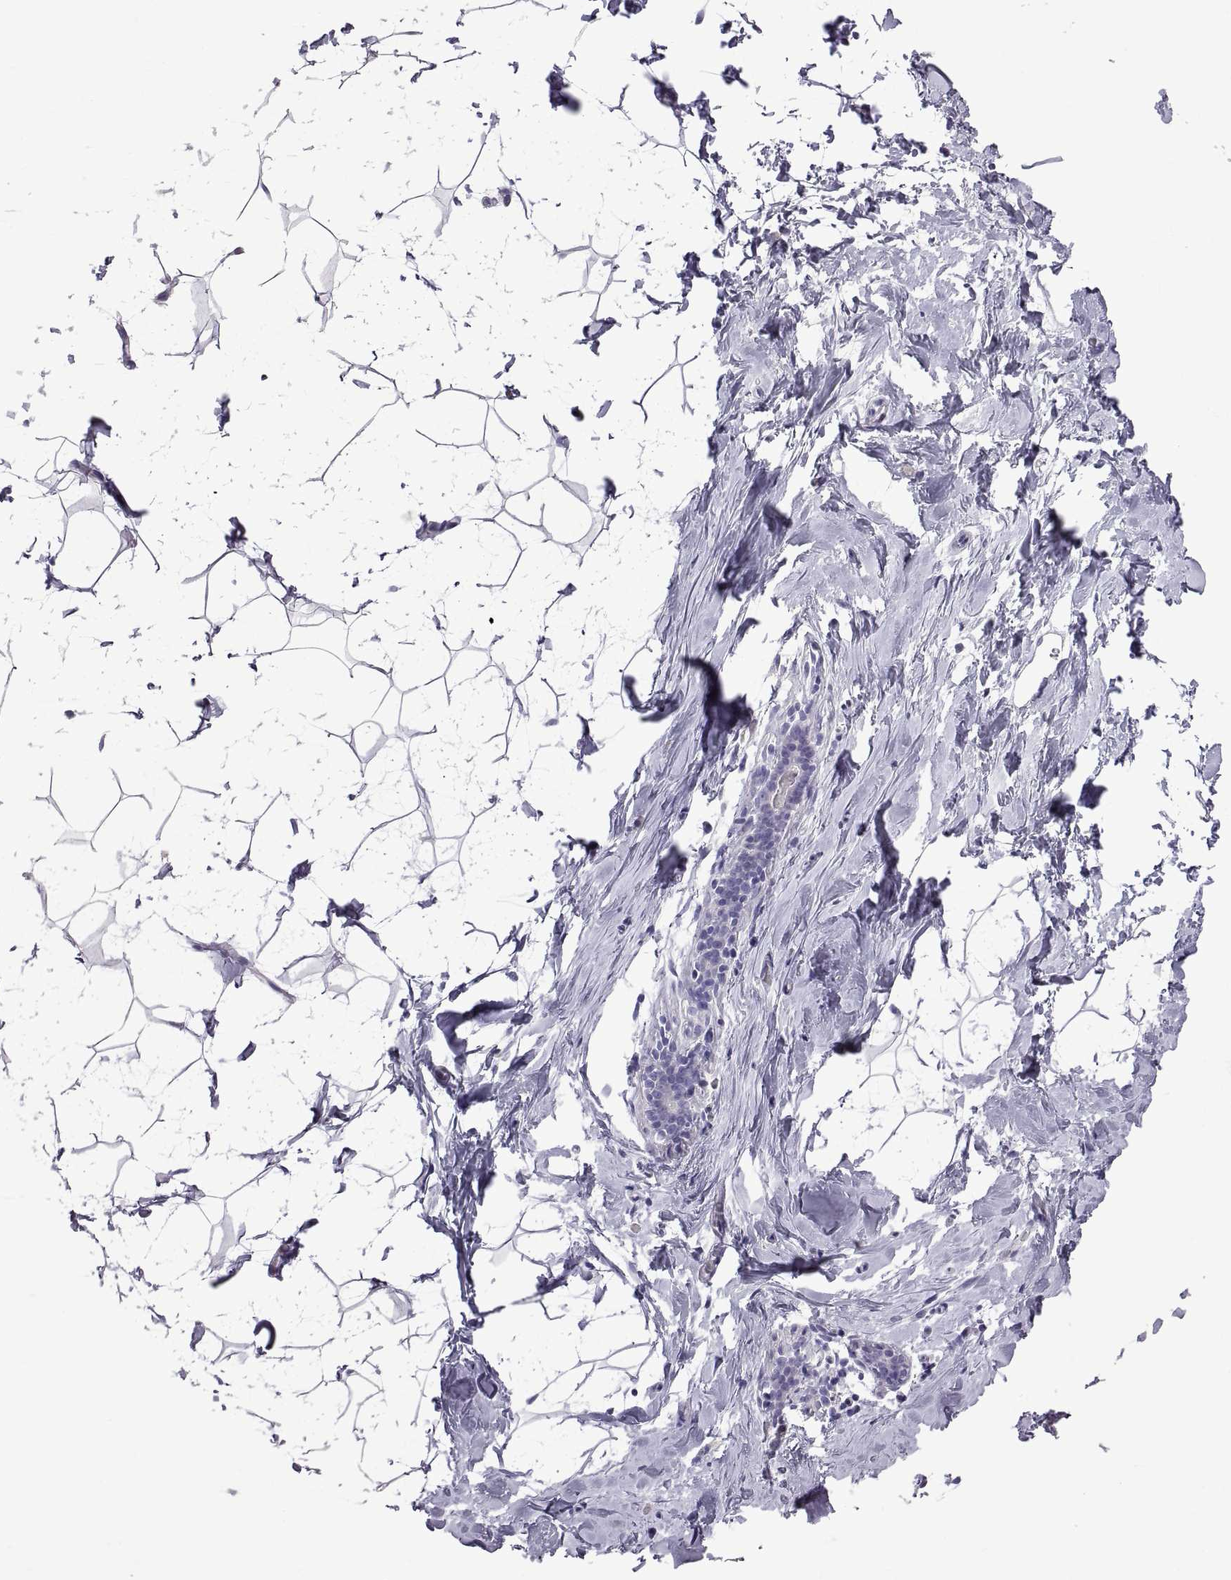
{"staining": {"intensity": "negative", "quantity": "none", "location": "none"}, "tissue": "breast", "cell_type": "Adipocytes", "image_type": "normal", "snomed": [{"axis": "morphology", "description": "Normal tissue, NOS"}, {"axis": "topography", "description": "Breast"}], "caption": "There is no significant expression in adipocytes of breast. (DAB immunohistochemistry visualized using brightfield microscopy, high magnification).", "gene": "SPDYE10", "patient": {"sex": "female", "age": 32}}